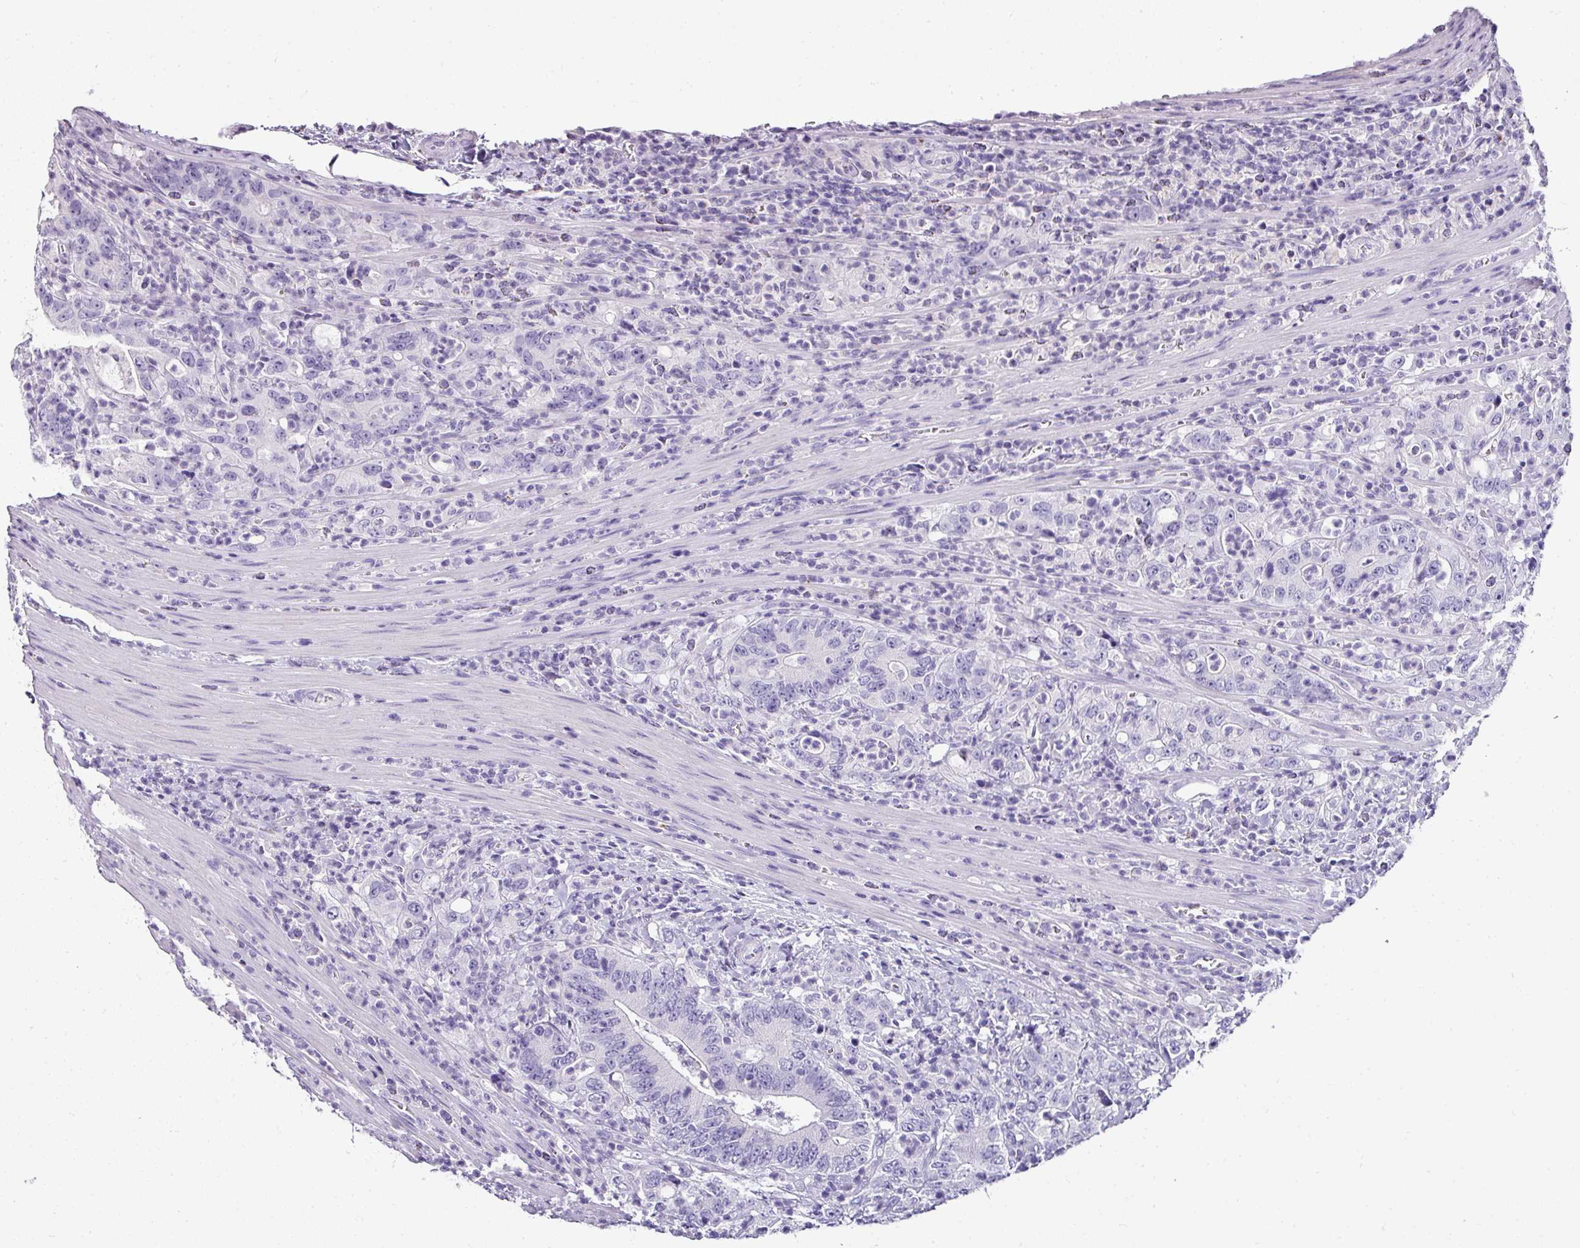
{"staining": {"intensity": "negative", "quantity": "none", "location": "none"}, "tissue": "colorectal cancer", "cell_type": "Tumor cells", "image_type": "cancer", "snomed": [{"axis": "morphology", "description": "Adenocarcinoma, NOS"}, {"axis": "topography", "description": "Colon"}], "caption": "Immunohistochemical staining of adenocarcinoma (colorectal) displays no significant positivity in tumor cells. The staining is performed using DAB brown chromogen with nuclei counter-stained in using hematoxylin.", "gene": "NAPSA", "patient": {"sex": "female", "age": 75}}